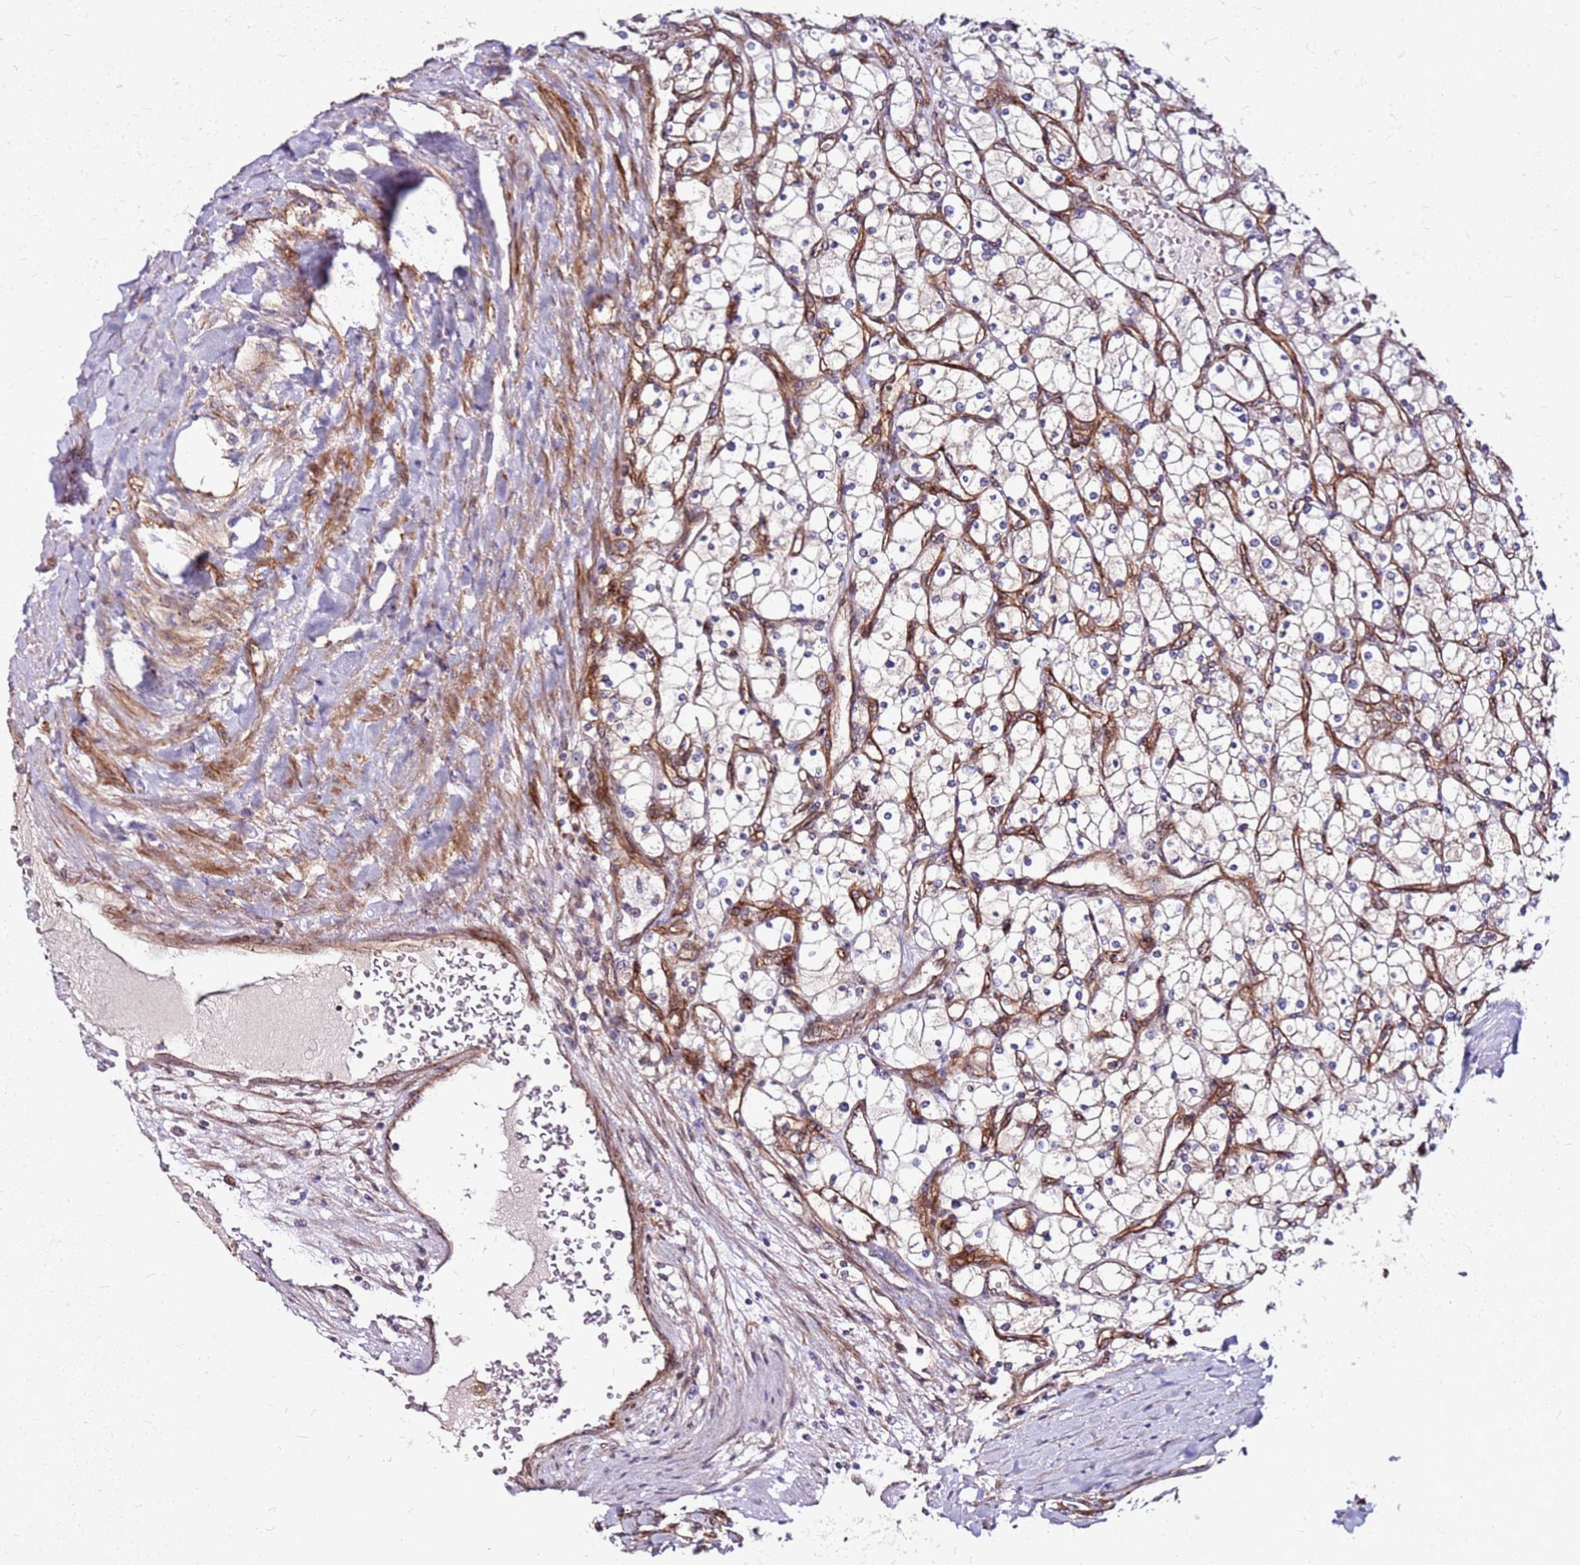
{"staining": {"intensity": "negative", "quantity": "none", "location": "none"}, "tissue": "renal cancer", "cell_type": "Tumor cells", "image_type": "cancer", "snomed": [{"axis": "morphology", "description": "Adenocarcinoma, NOS"}, {"axis": "topography", "description": "Kidney"}], "caption": "High magnification brightfield microscopy of renal adenocarcinoma stained with DAB (3,3'-diaminobenzidine) (brown) and counterstained with hematoxylin (blue): tumor cells show no significant positivity. (Brightfield microscopy of DAB (3,3'-diaminobenzidine) immunohistochemistry (IHC) at high magnification).", "gene": "TOPAZ1", "patient": {"sex": "male", "age": 80}}